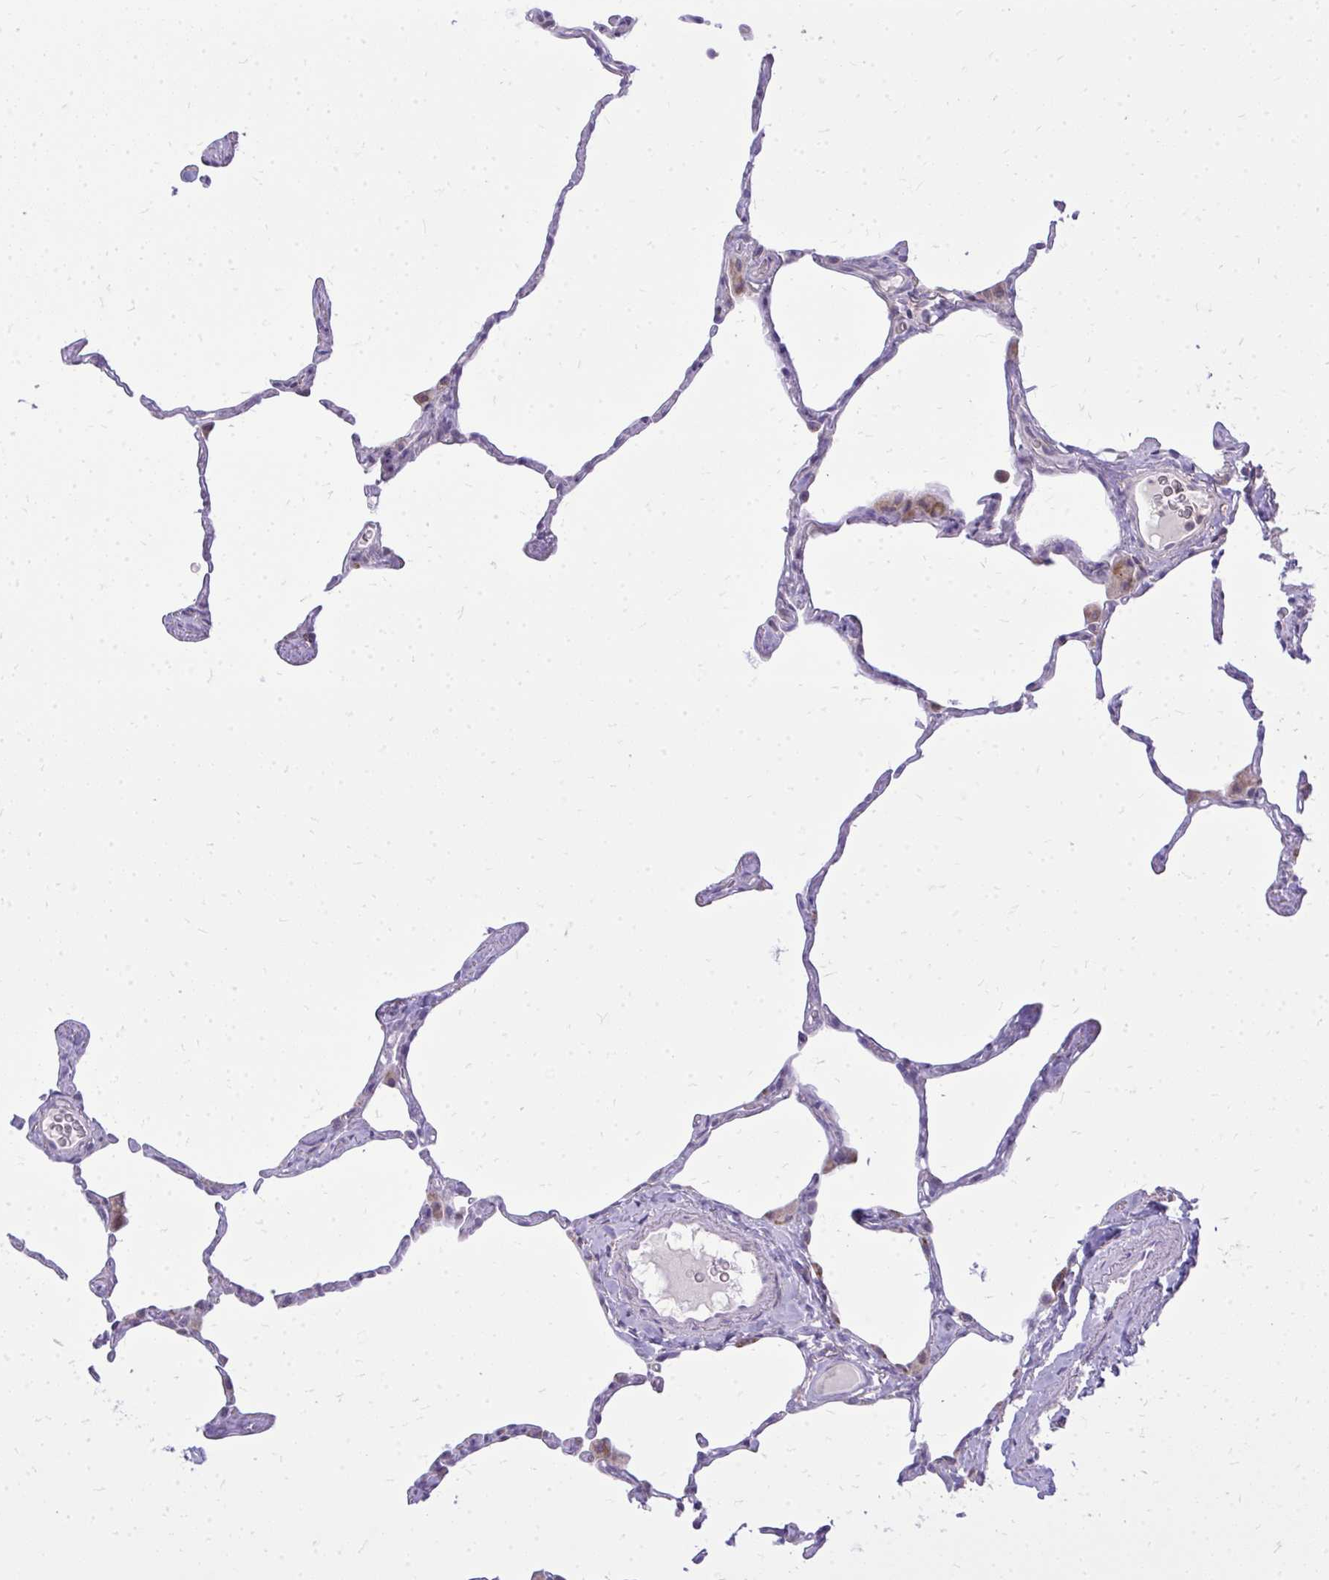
{"staining": {"intensity": "negative", "quantity": "none", "location": "none"}, "tissue": "lung", "cell_type": "Alveolar cells", "image_type": "normal", "snomed": [{"axis": "morphology", "description": "Normal tissue, NOS"}, {"axis": "topography", "description": "Lung"}], "caption": "An IHC image of normal lung is shown. There is no staining in alveolar cells of lung.", "gene": "SPTBN2", "patient": {"sex": "male", "age": 65}}